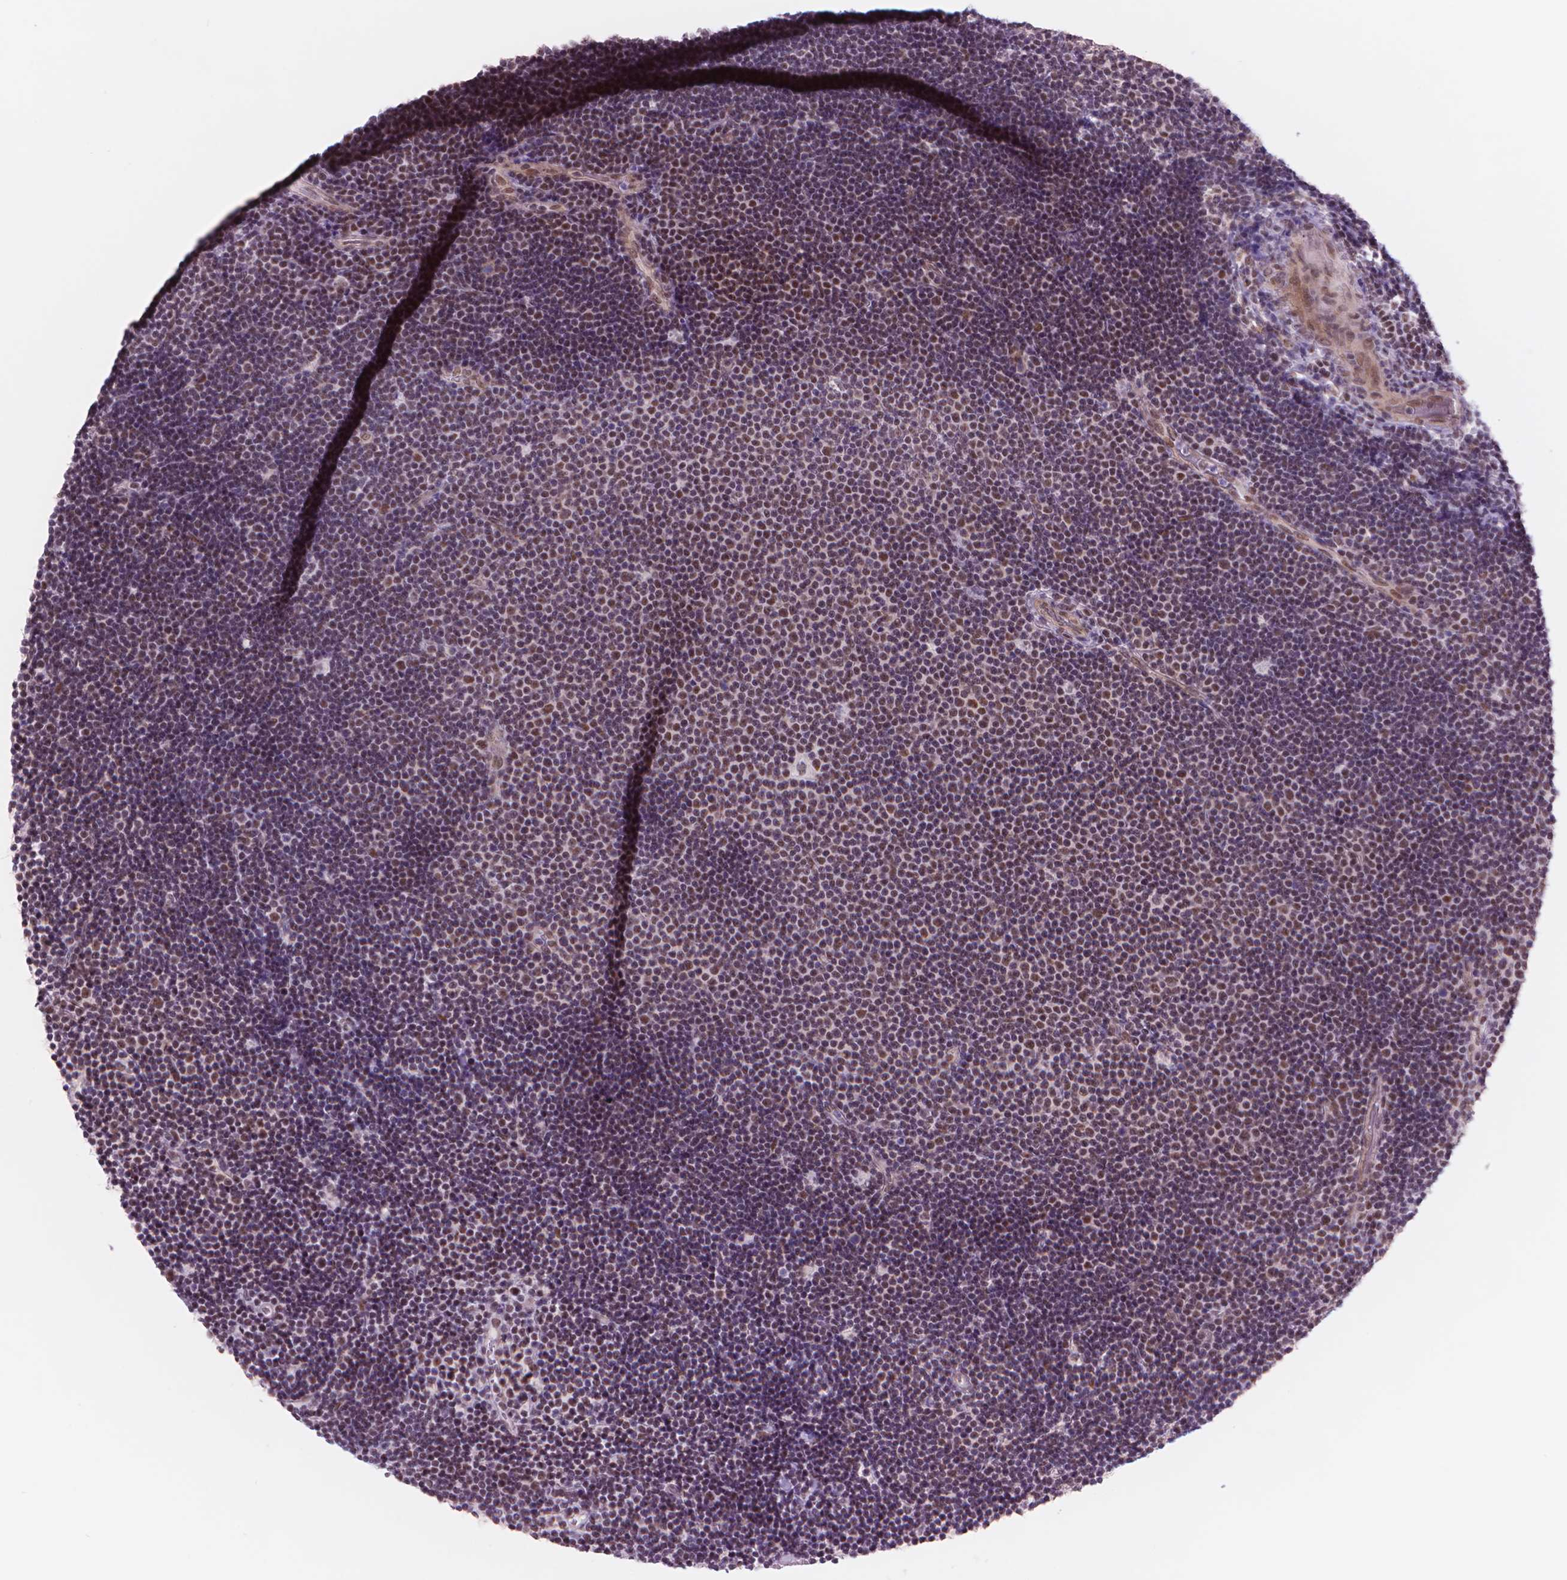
{"staining": {"intensity": "moderate", "quantity": "<25%", "location": "nuclear"}, "tissue": "lymphoma", "cell_type": "Tumor cells", "image_type": "cancer", "snomed": [{"axis": "morphology", "description": "Malignant lymphoma, non-Hodgkin's type, Low grade"}, {"axis": "topography", "description": "Brain"}], "caption": "Immunohistochemical staining of malignant lymphoma, non-Hodgkin's type (low-grade) reveals low levels of moderate nuclear staining in approximately <25% of tumor cells. (DAB (3,3'-diaminobenzidine) IHC with brightfield microscopy, high magnification).", "gene": "POLR3D", "patient": {"sex": "female", "age": 66}}